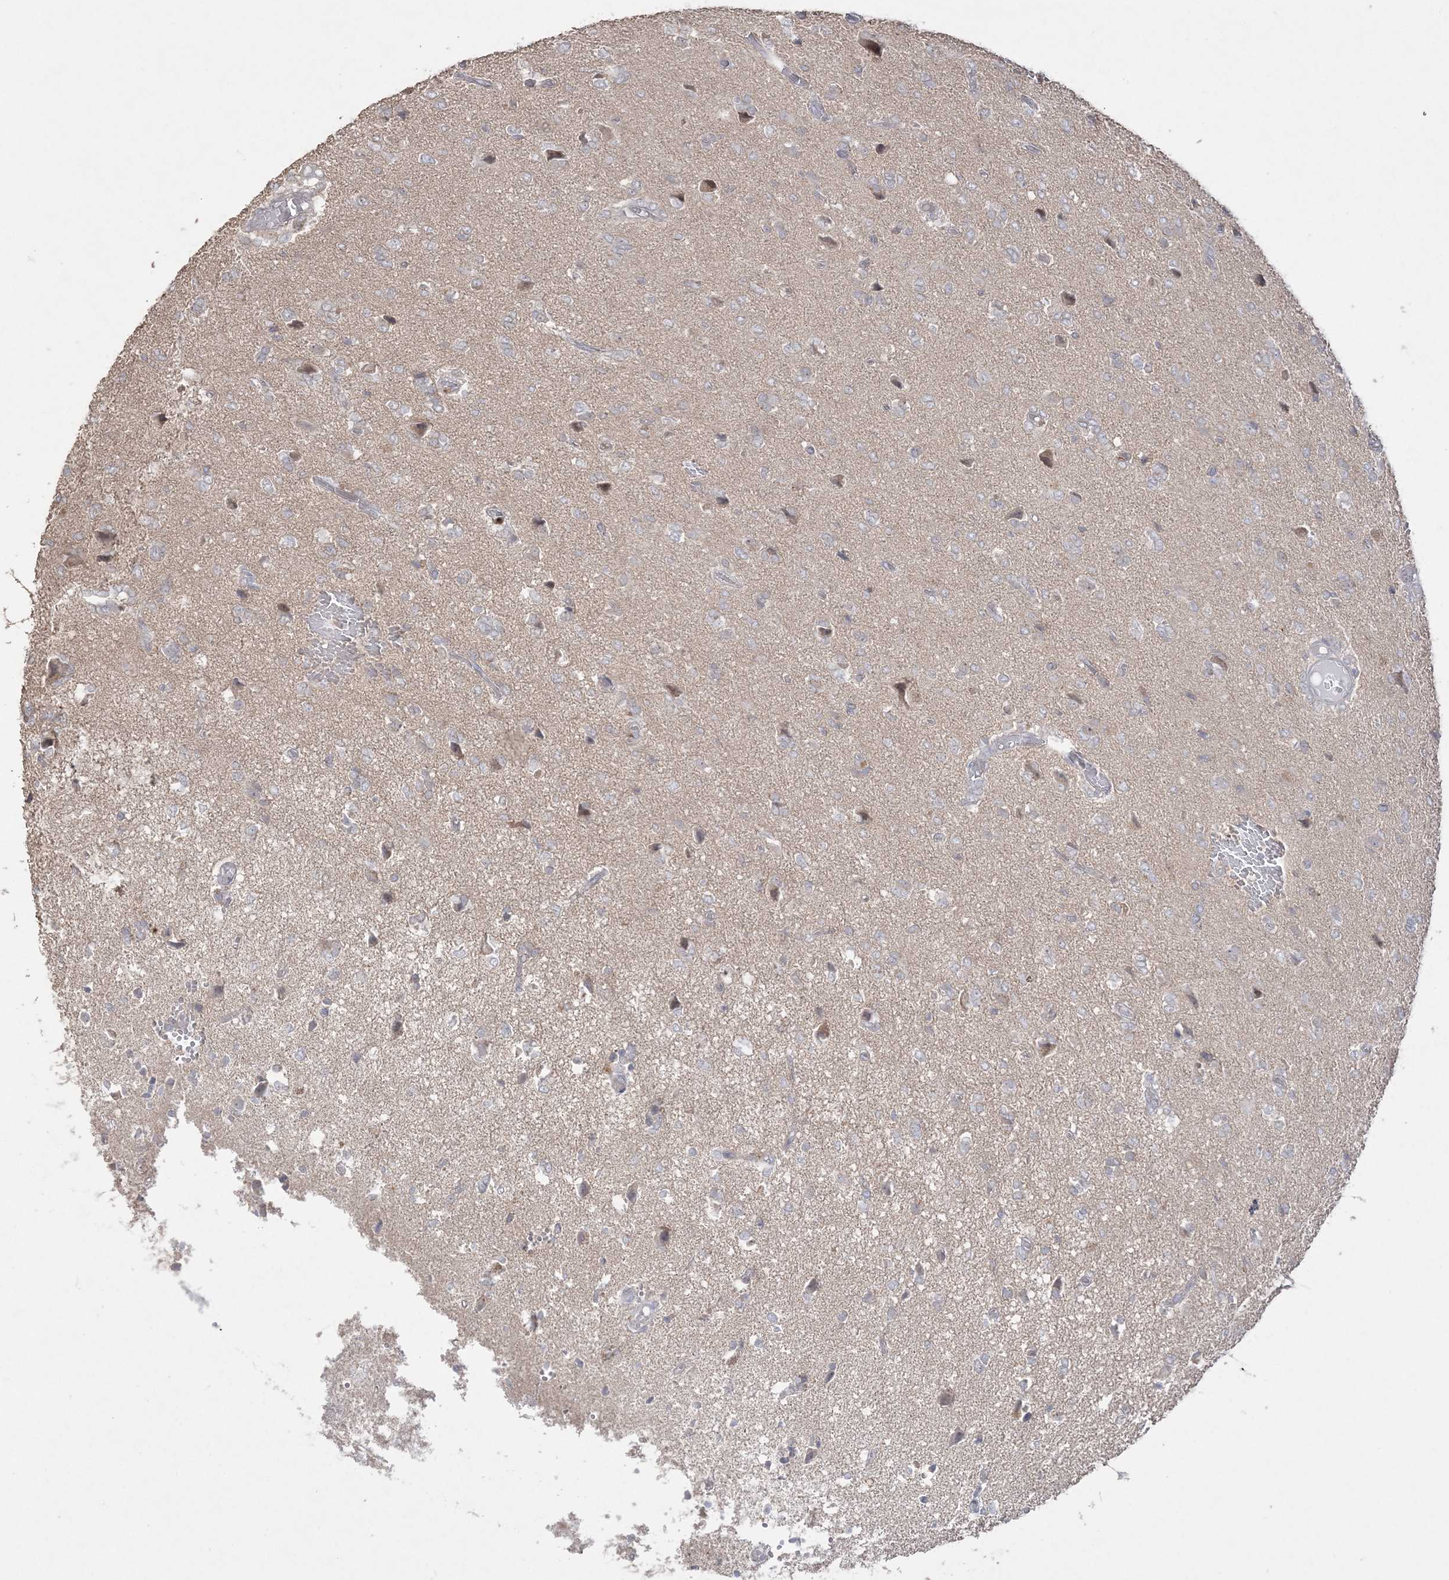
{"staining": {"intensity": "negative", "quantity": "none", "location": "none"}, "tissue": "glioma", "cell_type": "Tumor cells", "image_type": "cancer", "snomed": [{"axis": "morphology", "description": "Glioma, malignant, High grade"}, {"axis": "topography", "description": "Brain"}], "caption": "DAB immunohistochemical staining of malignant glioma (high-grade) exhibits no significant positivity in tumor cells.", "gene": "SH3BP4", "patient": {"sex": "female", "age": 59}}